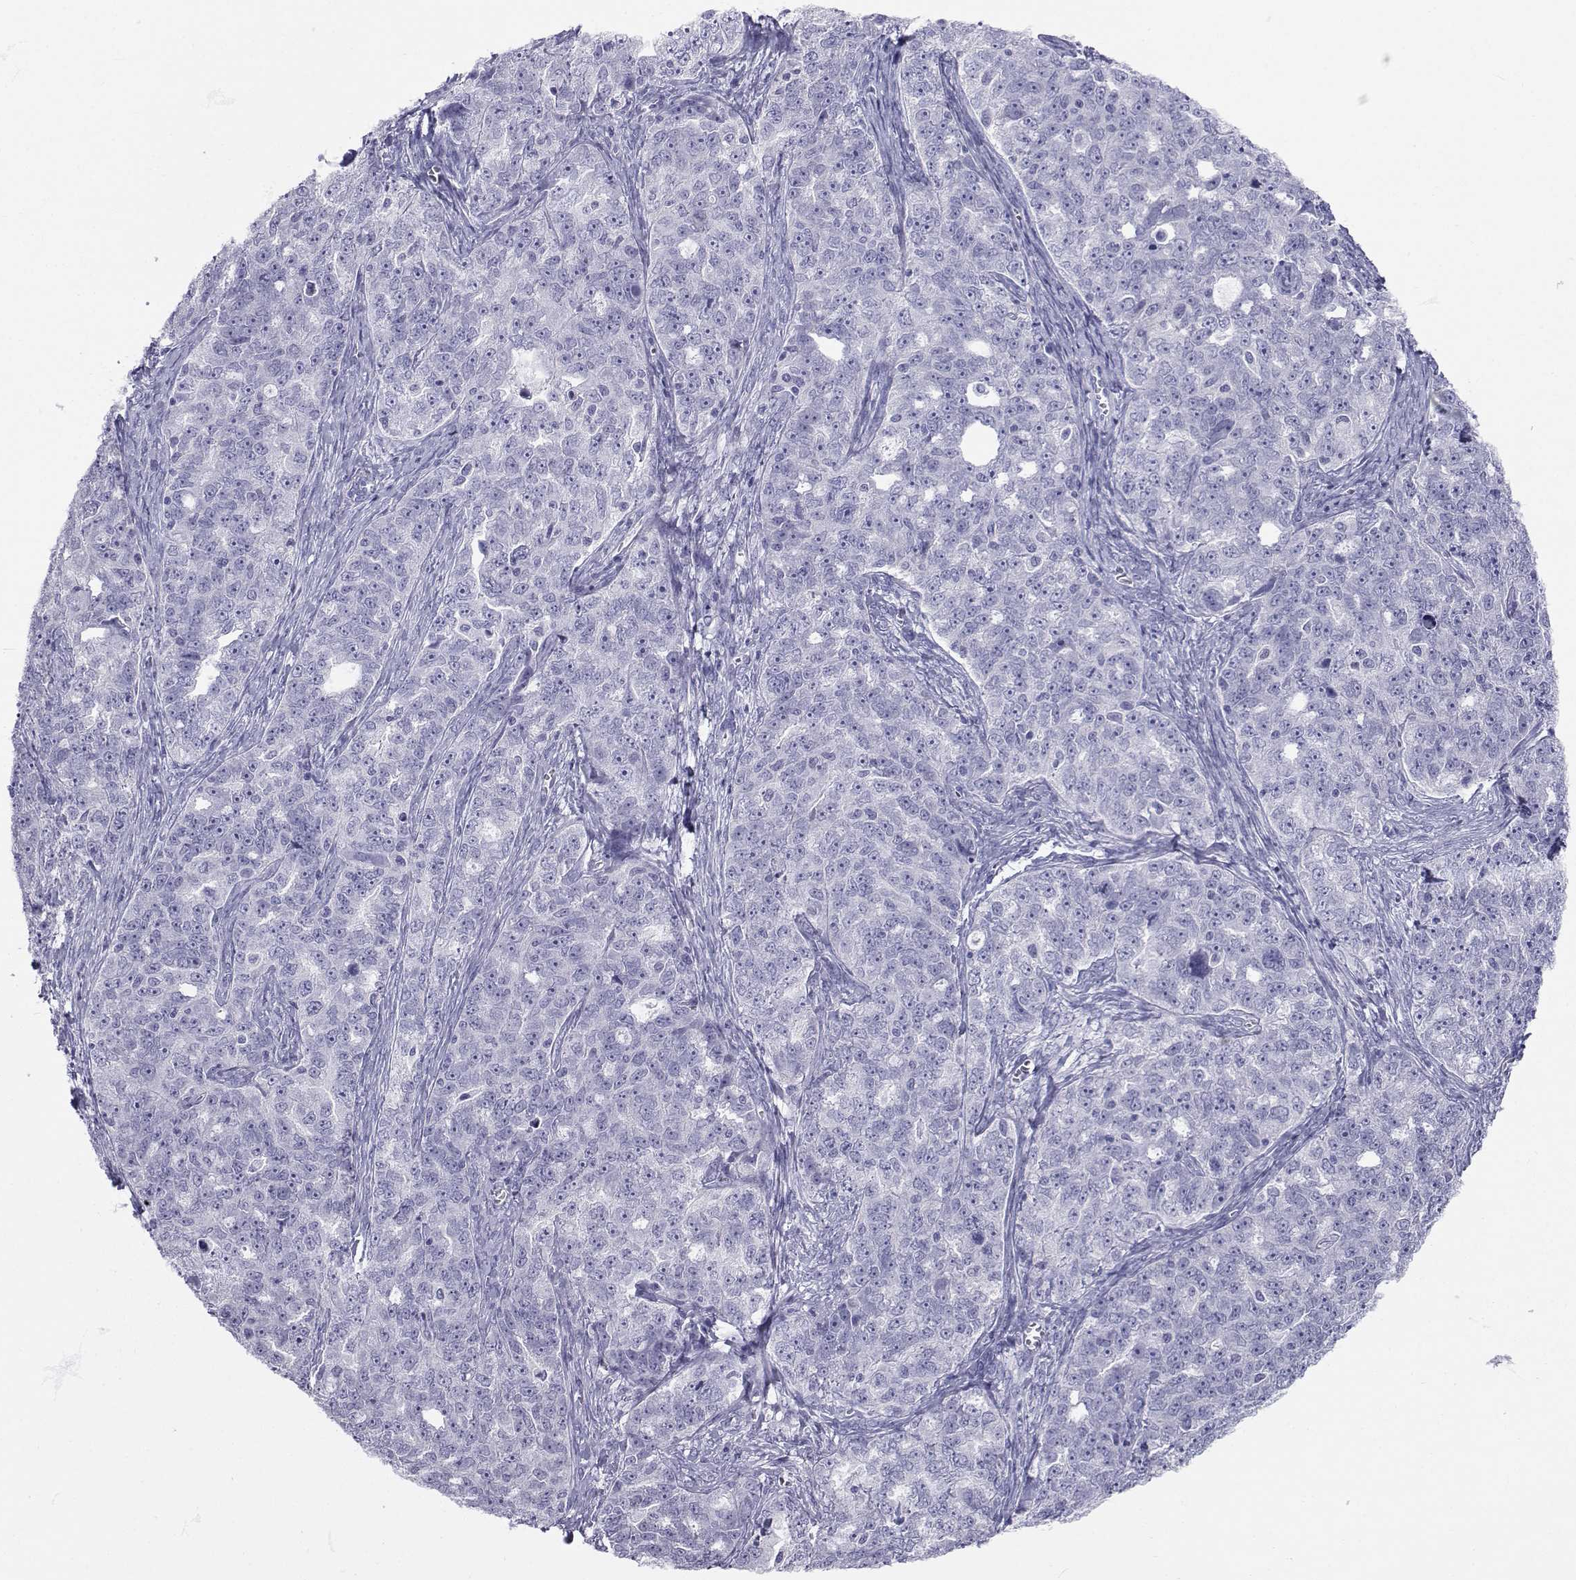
{"staining": {"intensity": "negative", "quantity": "none", "location": "none"}, "tissue": "ovarian cancer", "cell_type": "Tumor cells", "image_type": "cancer", "snomed": [{"axis": "morphology", "description": "Cystadenocarcinoma, serous, NOS"}, {"axis": "topography", "description": "Ovary"}], "caption": "This is a image of immunohistochemistry staining of ovarian cancer, which shows no expression in tumor cells.", "gene": "SLC6A3", "patient": {"sex": "female", "age": 51}}